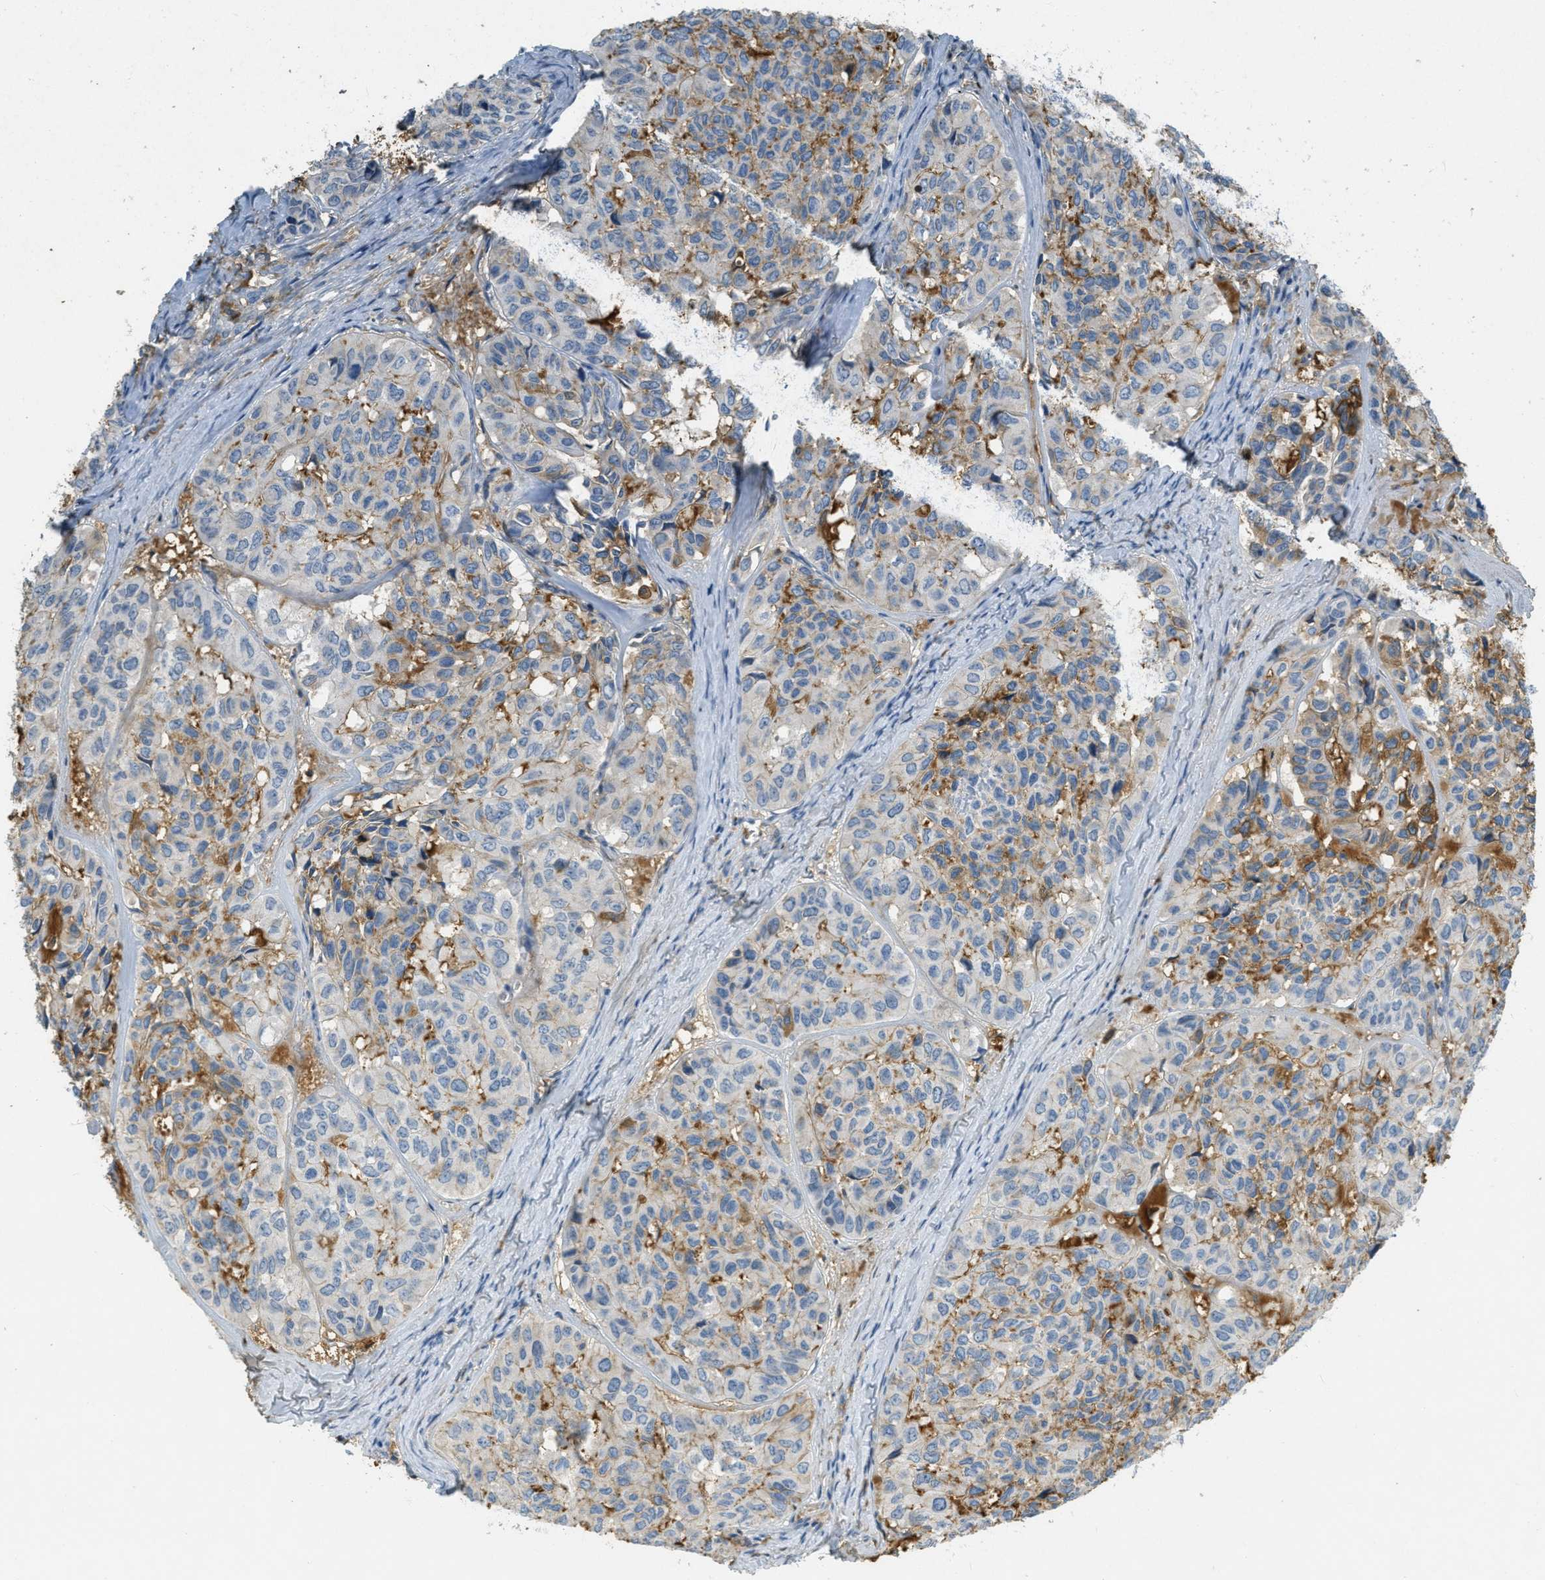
{"staining": {"intensity": "moderate", "quantity": "<25%", "location": "cytoplasmic/membranous"}, "tissue": "head and neck cancer", "cell_type": "Tumor cells", "image_type": "cancer", "snomed": [{"axis": "morphology", "description": "Adenocarcinoma, NOS"}, {"axis": "topography", "description": "Salivary gland, NOS"}, {"axis": "topography", "description": "Head-Neck"}], "caption": "High-power microscopy captured an IHC micrograph of head and neck cancer, revealing moderate cytoplasmic/membranous staining in about <25% of tumor cells.", "gene": "PRTN3", "patient": {"sex": "female", "age": 76}}